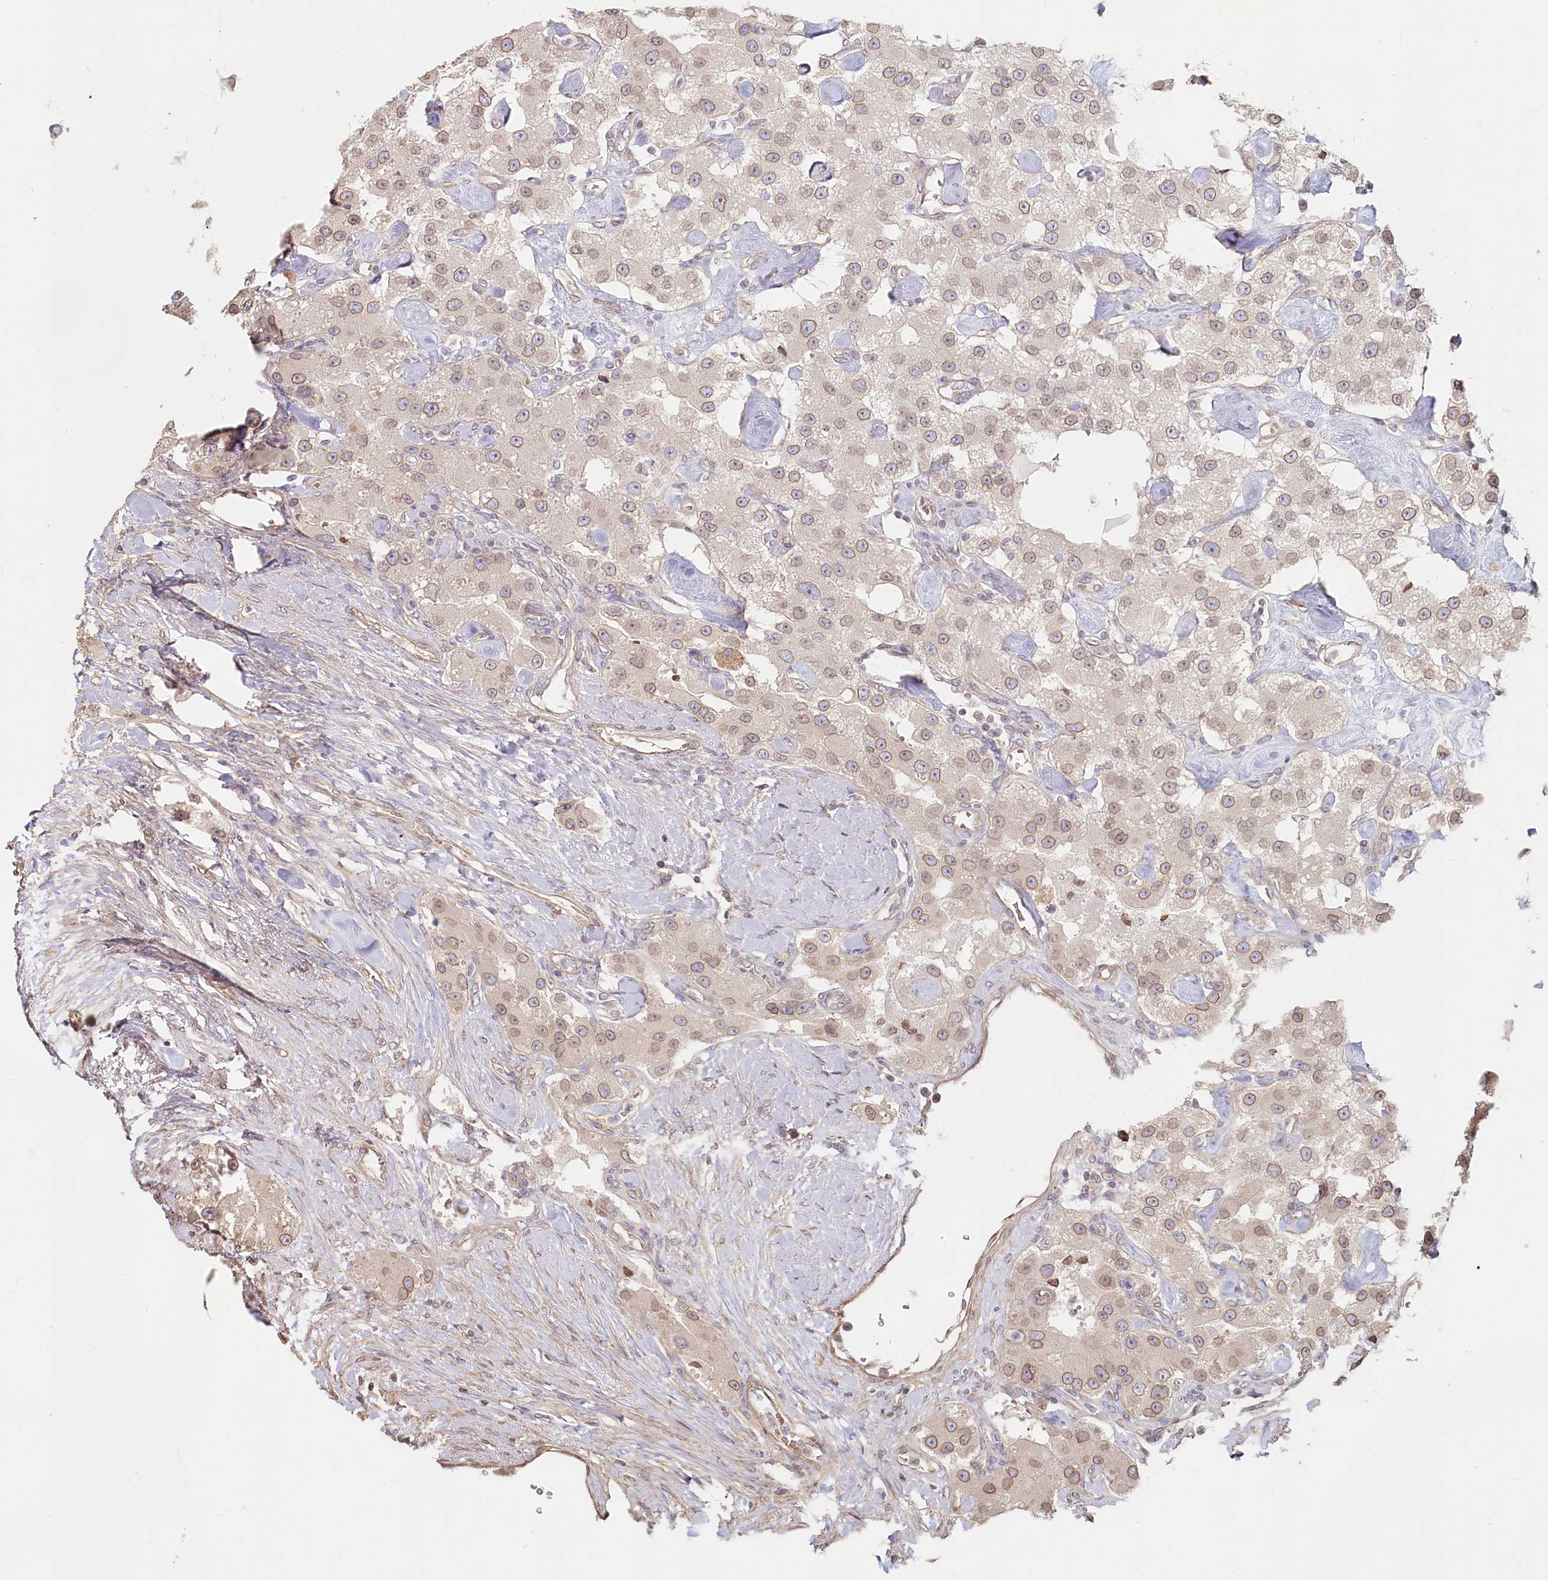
{"staining": {"intensity": "moderate", "quantity": "<25%", "location": "cytoplasmic/membranous,nuclear"}, "tissue": "carcinoid", "cell_type": "Tumor cells", "image_type": "cancer", "snomed": [{"axis": "morphology", "description": "Carcinoid, malignant, NOS"}, {"axis": "topography", "description": "Pancreas"}], "caption": "Moderate cytoplasmic/membranous and nuclear staining for a protein is present in approximately <25% of tumor cells of malignant carcinoid using IHC.", "gene": "TCHP", "patient": {"sex": "male", "age": 41}}